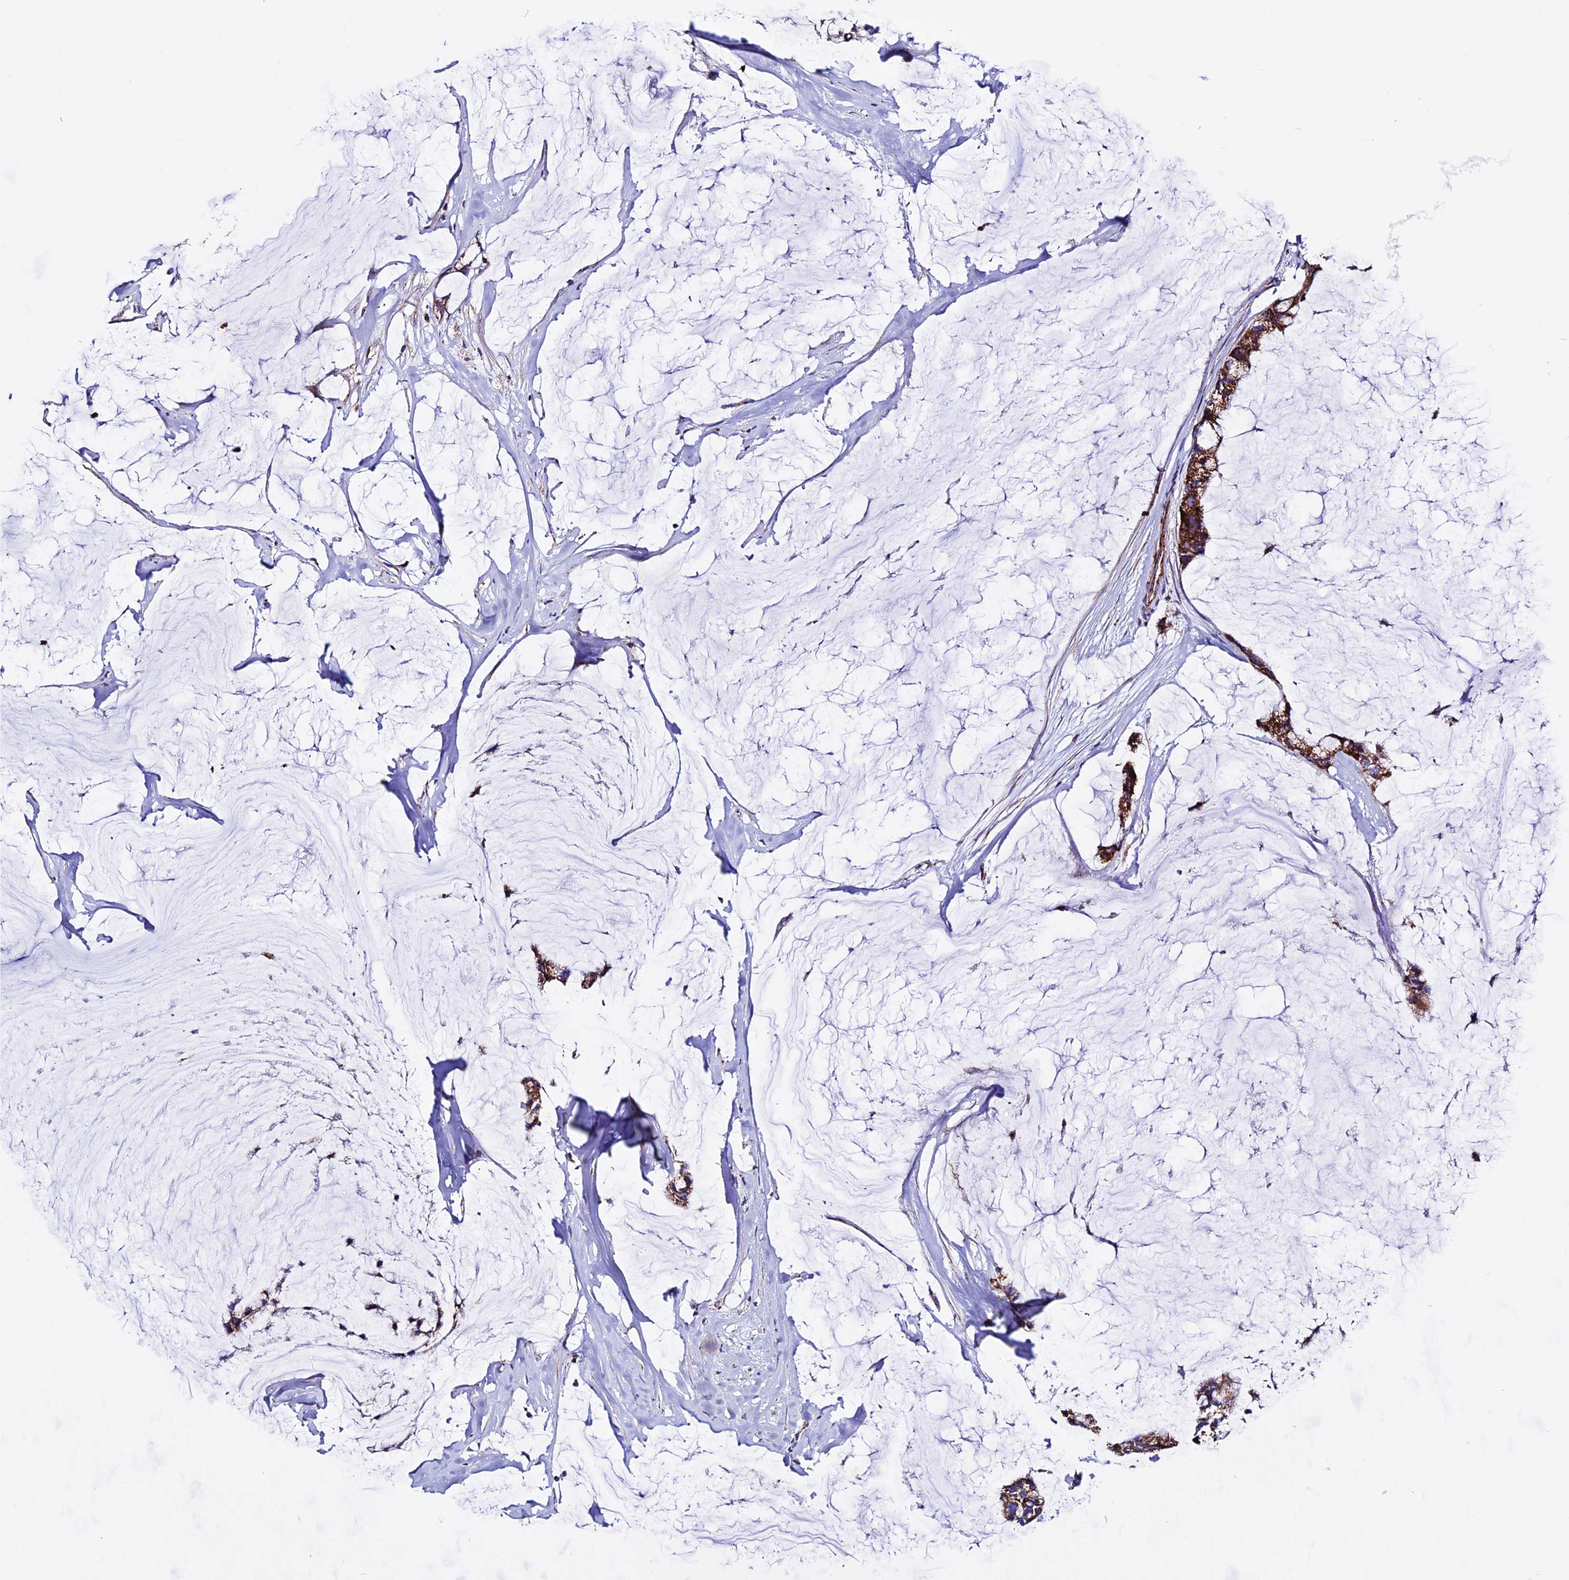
{"staining": {"intensity": "strong", "quantity": ">75%", "location": "cytoplasmic/membranous"}, "tissue": "ovarian cancer", "cell_type": "Tumor cells", "image_type": "cancer", "snomed": [{"axis": "morphology", "description": "Cystadenocarcinoma, mucinous, NOS"}, {"axis": "topography", "description": "Ovary"}], "caption": "Mucinous cystadenocarcinoma (ovarian) stained with a brown dye displays strong cytoplasmic/membranous positive positivity in about >75% of tumor cells.", "gene": "CX3CL1", "patient": {"sex": "female", "age": 39}}